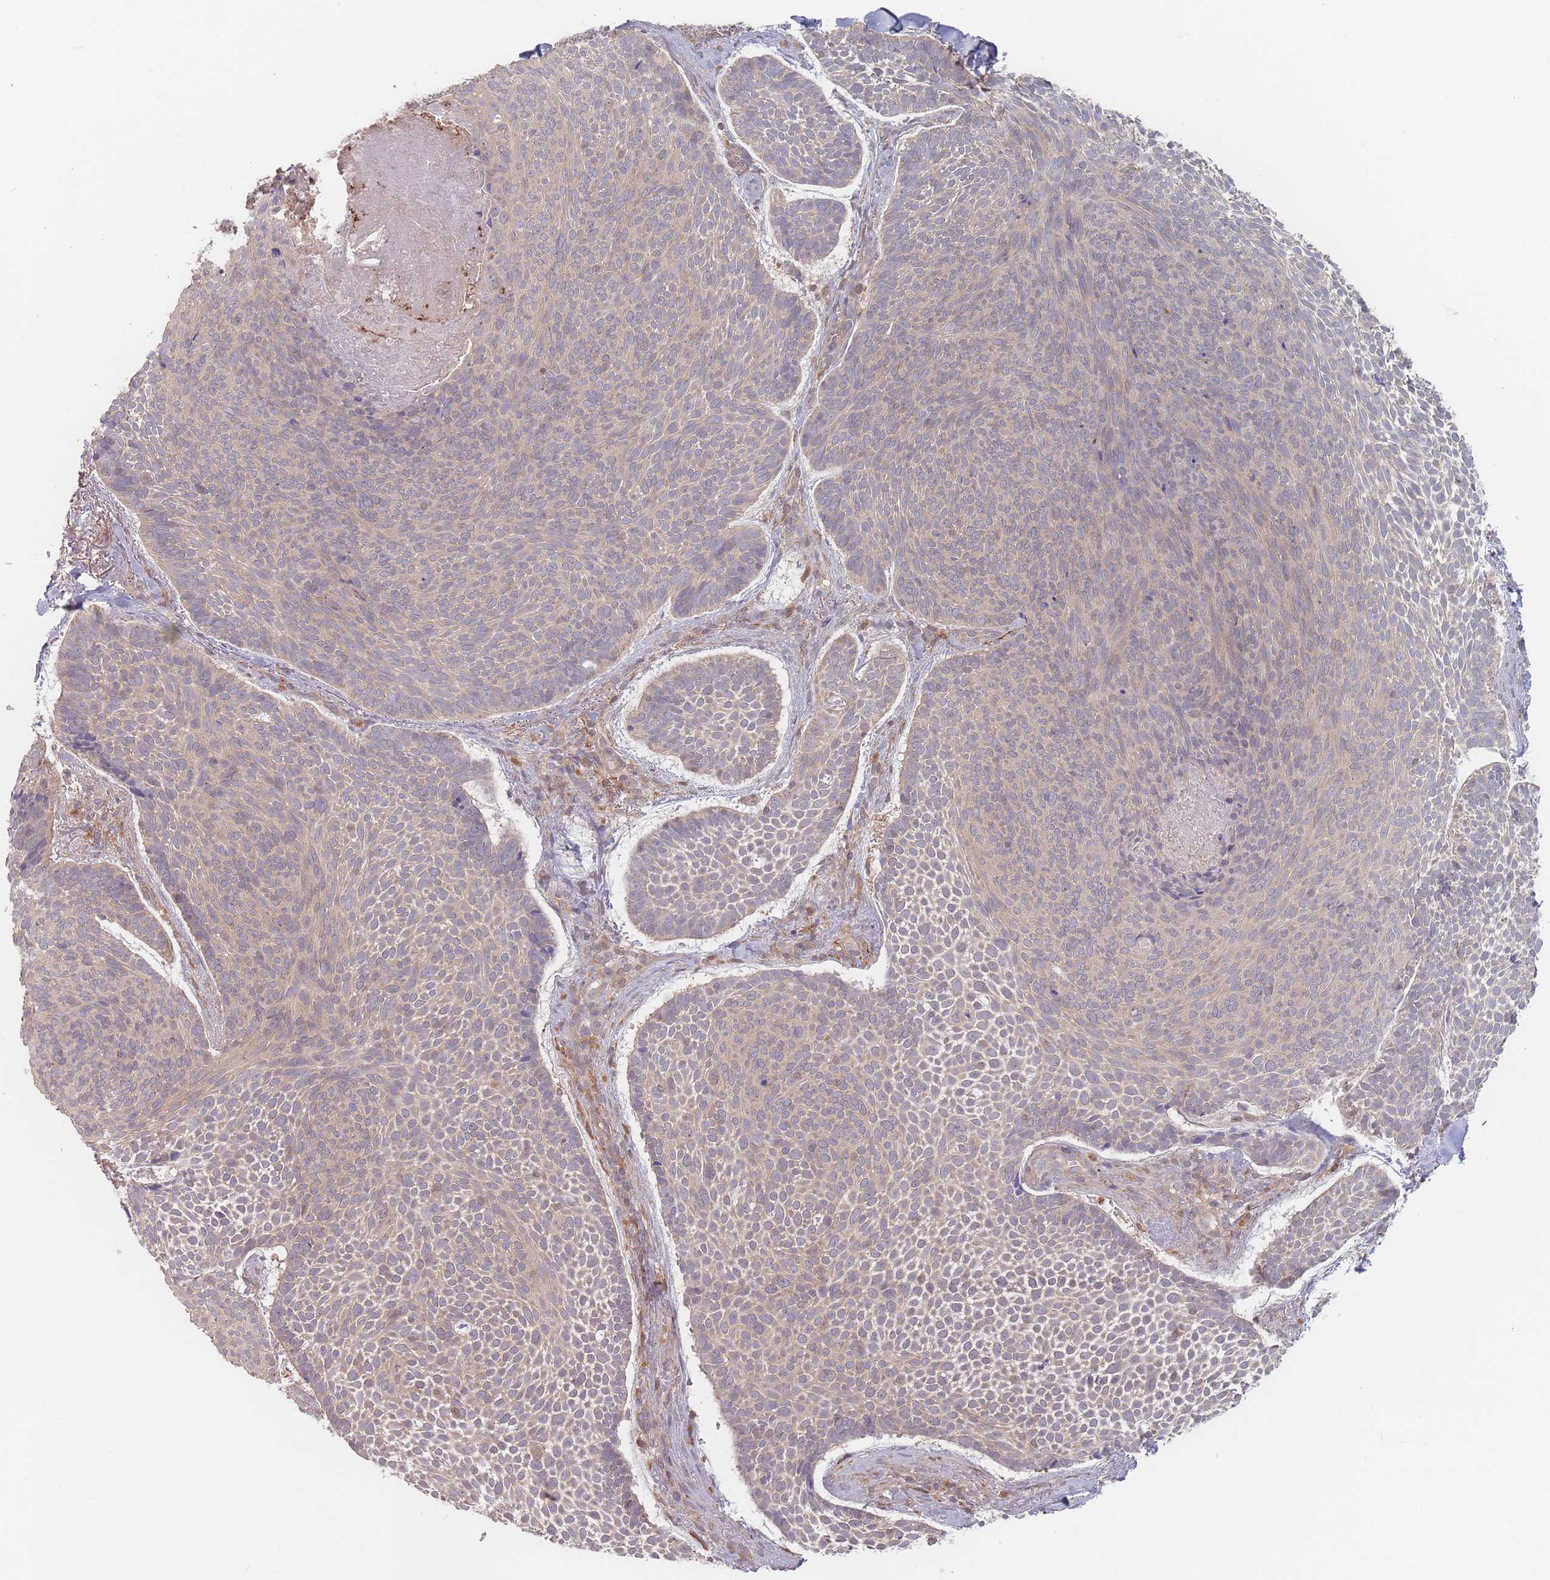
{"staining": {"intensity": "weak", "quantity": "25%-75%", "location": "cytoplasmic/membranous"}, "tissue": "skin cancer", "cell_type": "Tumor cells", "image_type": "cancer", "snomed": [{"axis": "morphology", "description": "Basal cell carcinoma"}, {"axis": "topography", "description": "Skin"}], "caption": "The micrograph exhibits immunohistochemical staining of skin basal cell carcinoma. There is weak cytoplasmic/membranous expression is seen in about 25%-75% of tumor cells.", "gene": "PPM1A", "patient": {"sex": "male", "age": 70}}